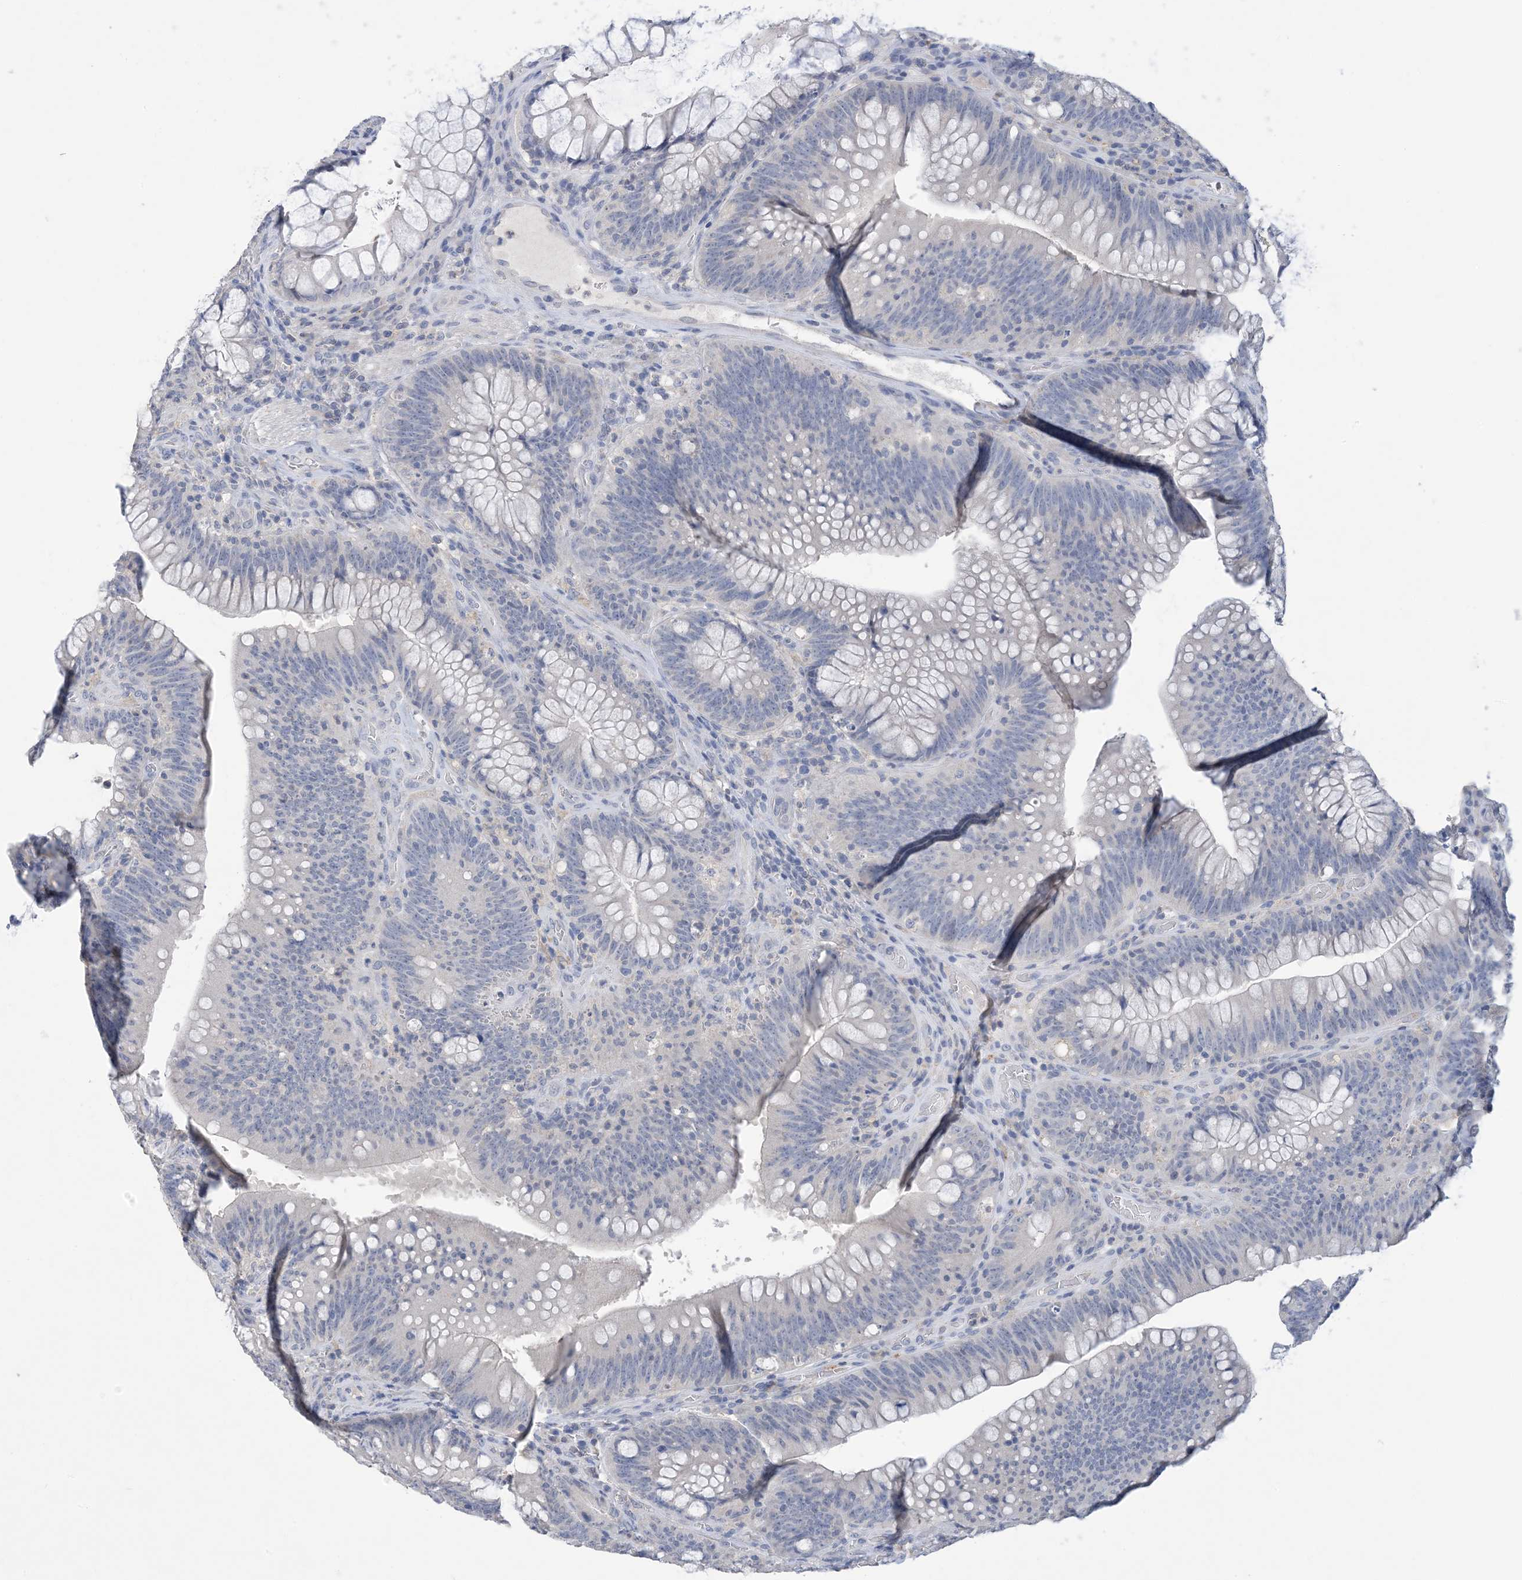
{"staining": {"intensity": "negative", "quantity": "none", "location": "none"}, "tissue": "colorectal cancer", "cell_type": "Tumor cells", "image_type": "cancer", "snomed": [{"axis": "morphology", "description": "Normal tissue, NOS"}, {"axis": "topography", "description": "Colon"}], "caption": "DAB immunohistochemical staining of colorectal cancer shows no significant staining in tumor cells.", "gene": "DSC3", "patient": {"sex": "female", "age": 82}}